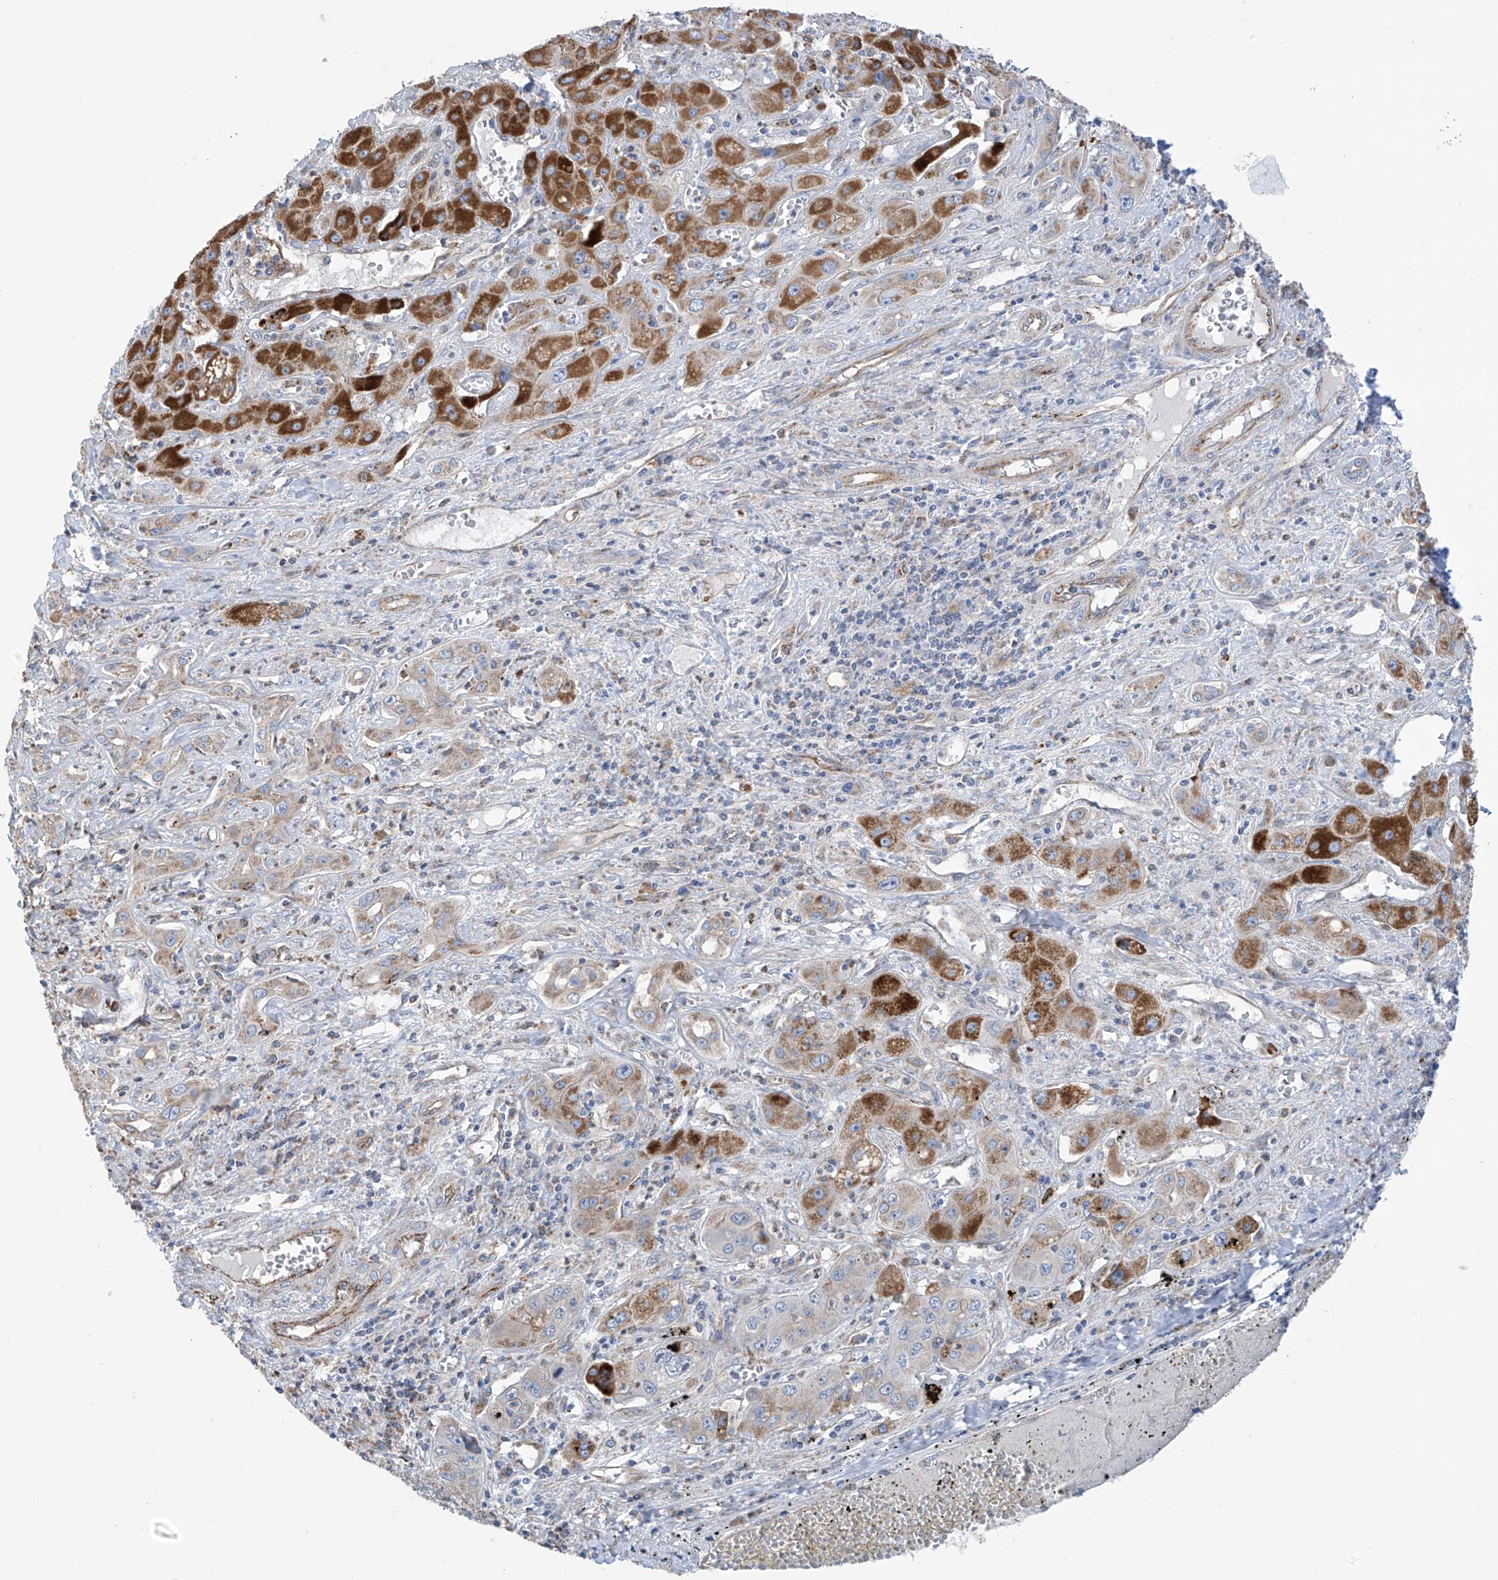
{"staining": {"intensity": "moderate", "quantity": "<25%", "location": "cytoplasmic/membranous"}, "tissue": "liver cancer", "cell_type": "Tumor cells", "image_type": "cancer", "snomed": [{"axis": "morphology", "description": "Cholangiocarcinoma"}, {"axis": "topography", "description": "Liver"}], "caption": "IHC of human liver cholangiocarcinoma exhibits low levels of moderate cytoplasmic/membranous positivity in about <25% of tumor cells.", "gene": "EIF5B", "patient": {"sex": "male", "age": 67}}